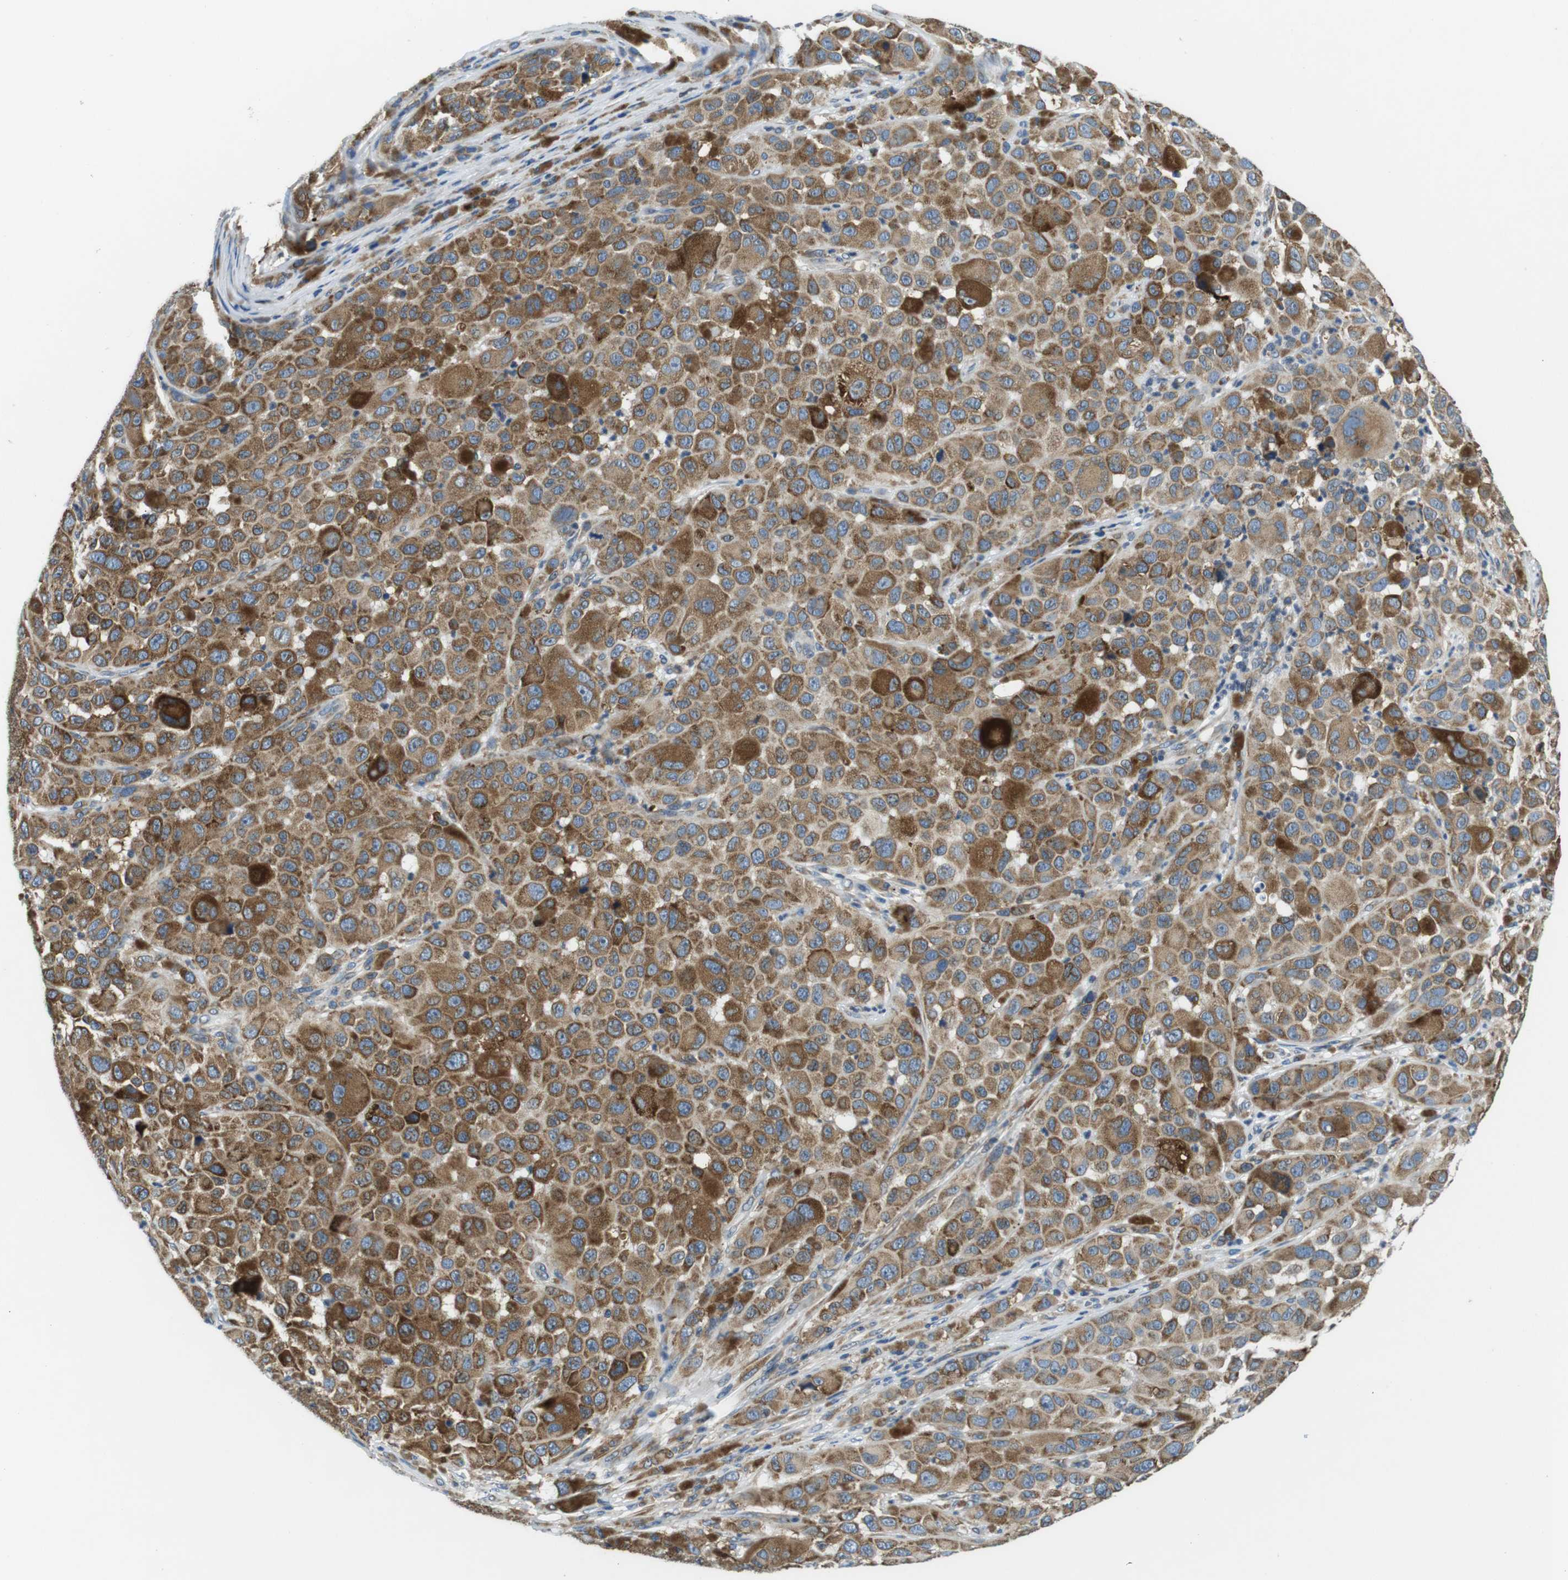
{"staining": {"intensity": "moderate", "quantity": ">75%", "location": "cytoplasmic/membranous"}, "tissue": "melanoma", "cell_type": "Tumor cells", "image_type": "cancer", "snomed": [{"axis": "morphology", "description": "Malignant melanoma, NOS"}, {"axis": "topography", "description": "Skin"}], "caption": "The histopathology image reveals a brown stain indicating the presence of a protein in the cytoplasmic/membranous of tumor cells in malignant melanoma. Immunohistochemistry (ihc) stains the protein of interest in brown and the nuclei are stained blue.", "gene": "UGGT1", "patient": {"sex": "male", "age": 96}}